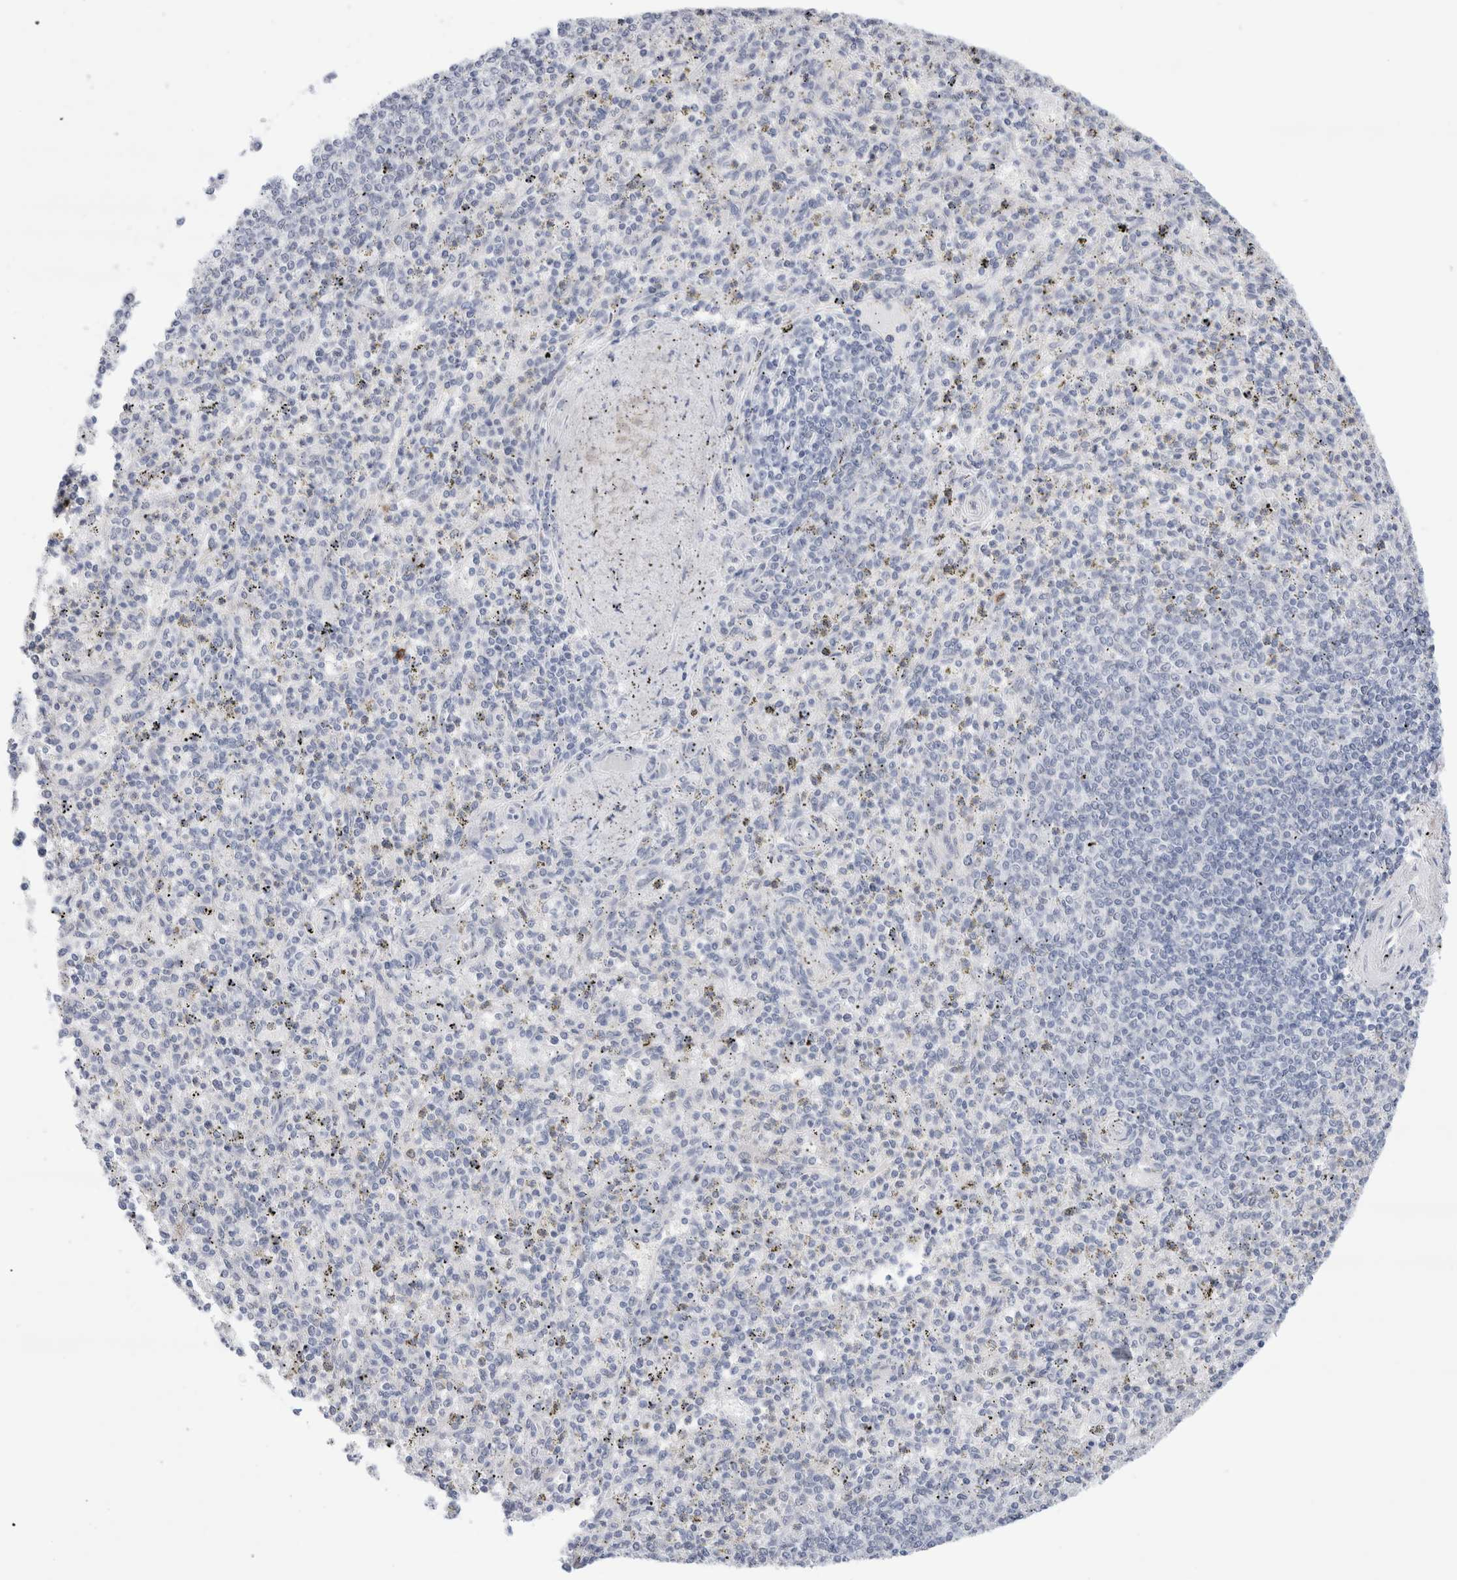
{"staining": {"intensity": "negative", "quantity": "none", "location": "none"}, "tissue": "spleen", "cell_type": "Cells in red pulp", "image_type": "normal", "snomed": [{"axis": "morphology", "description": "Normal tissue, NOS"}, {"axis": "topography", "description": "Spleen"}], "caption": "Protein analysis of normal spleen reveals no significant positivity in cells in red pulp.", "gene": "SLC22A12", "patient": {"sex": "male", "age": 72}}